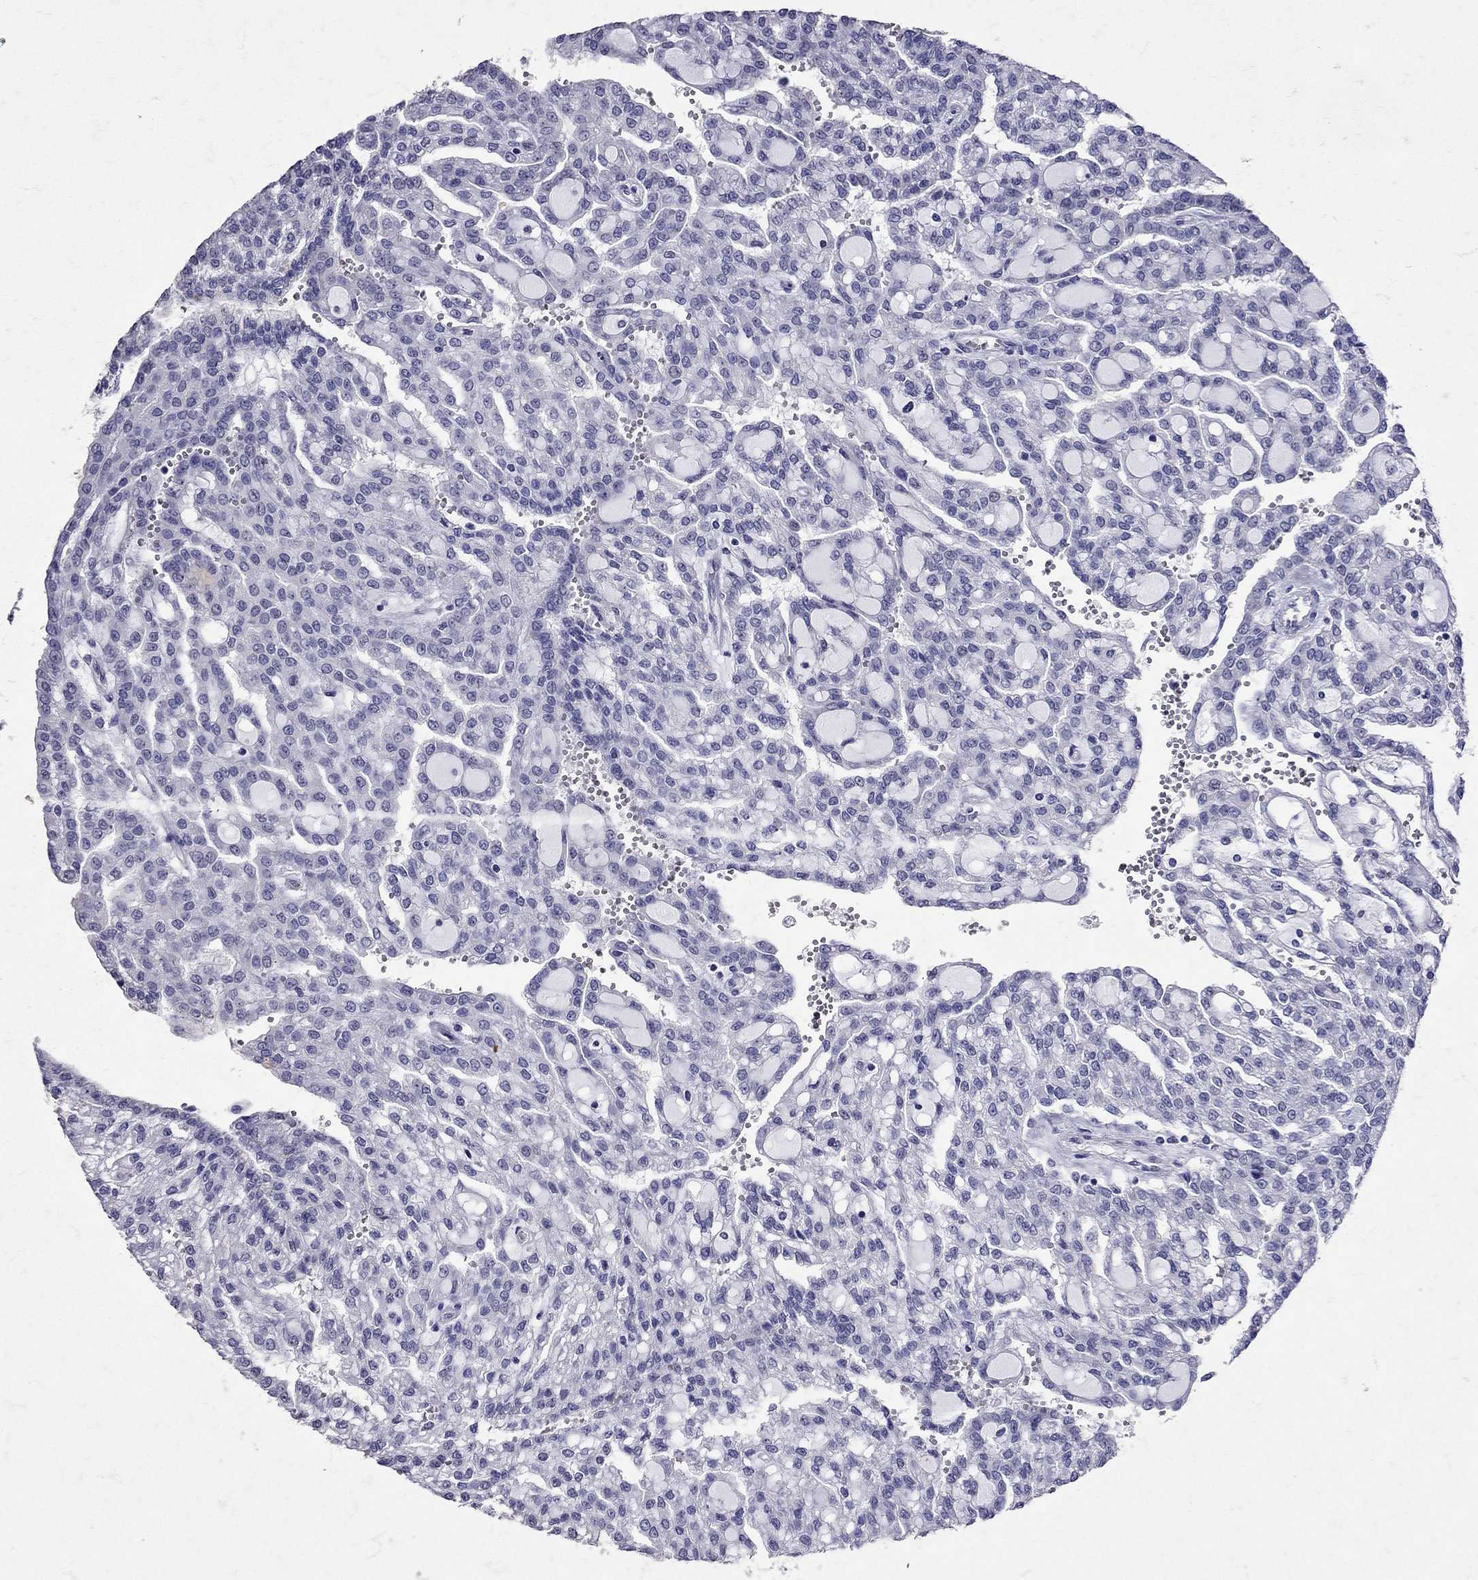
{"staining": {"intensity": "negative", "quantity": "none", "location": "none"}, "tissue": "renal cancer", "cell_type": "Tumor cells", "image_type": "cancer", "snomed": [{"axis": "morphology", "description": "Adenocarcinoma, NOS"}, {"axis": "topography", "description": "Kidney"}], "caption": "Renal adenocarcinoma was stained to show a protein in brown. There is no significant staining in tumor cells.", "gene": "SST", "patient": {"sex": "male", "age": 63}}